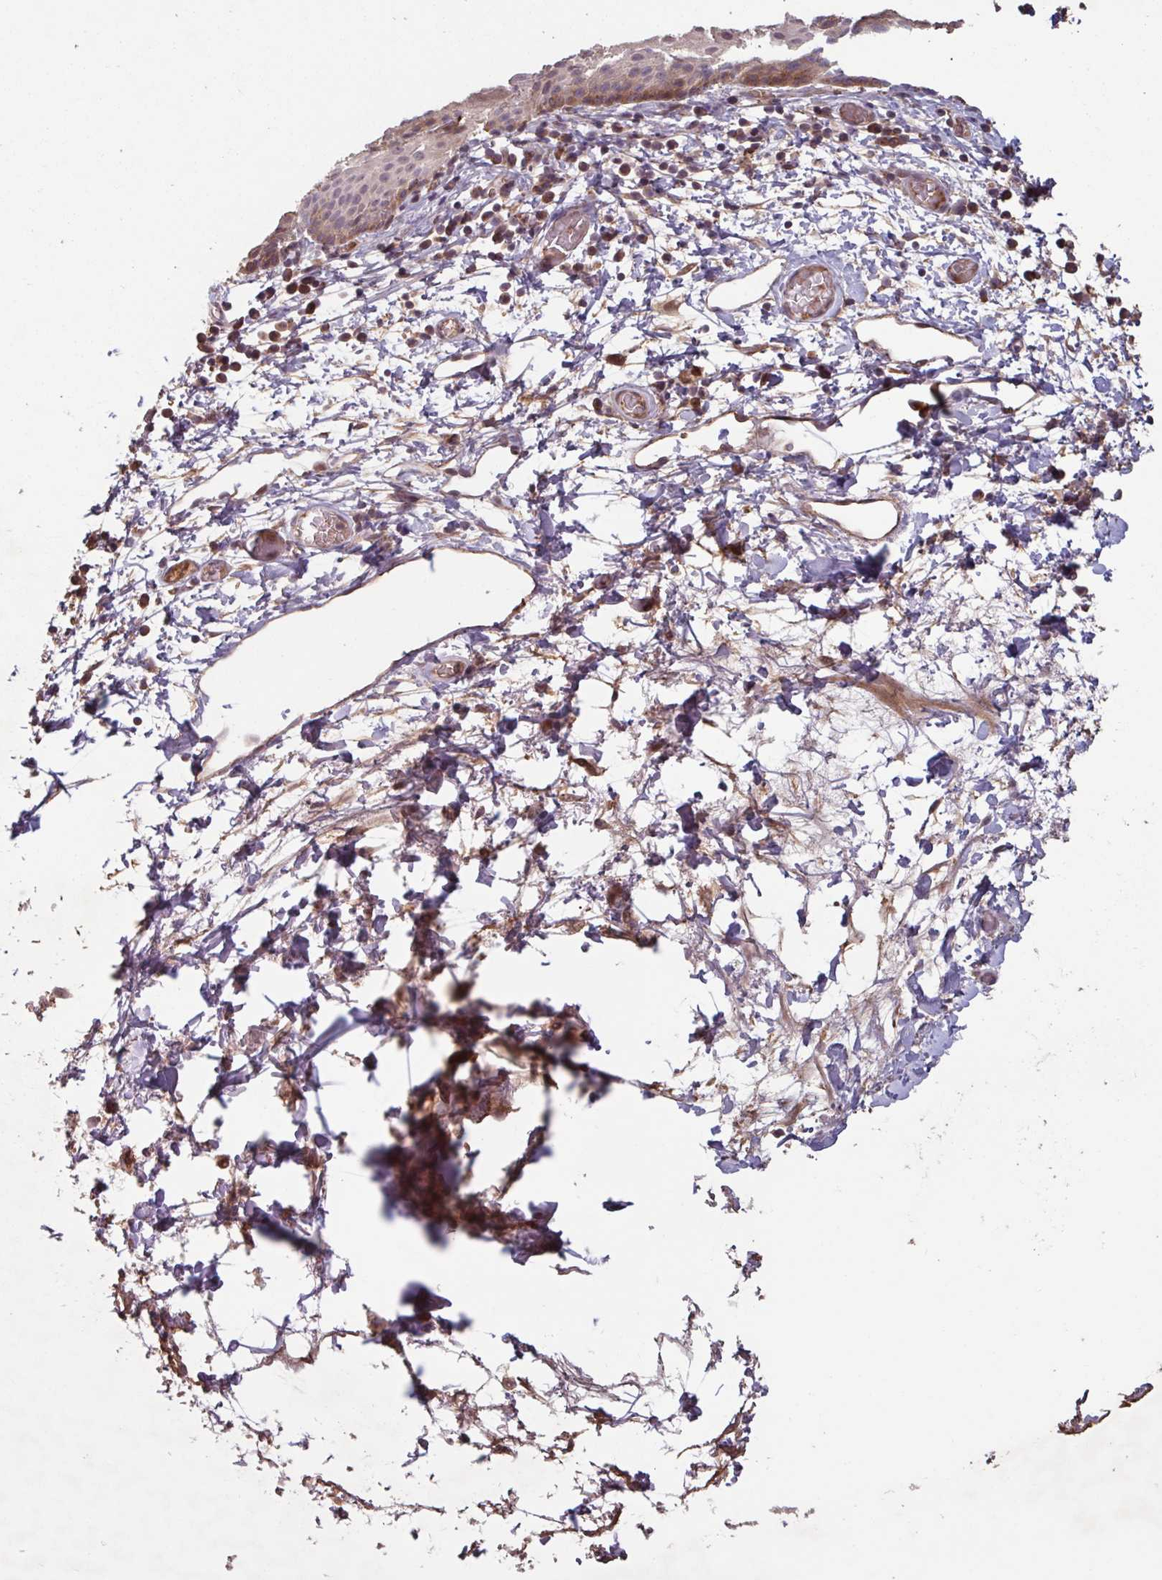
{"staining": {"intensity": "moderate", "quantity": "25%-75%", "location": "cytoplasmic/membranous,nuclear"}, "tissue": "skin", "cell_type": "Epidermal cells", "image_type": "normal", "snomed": [{"axis": "morphology", "description": "Normal tissue, NOS"}, {"axis": "morphology", "description": "Hemorrhoids"}, {"axis": "morphology", "description": "Inflammation, NOS"}, {"axis": "topography", "description": "Anal"}], "caption": "A high-resolution micrograph shows immunohistochemistry (IHC) staining of normal skin, which exhibits moderate cytoplasmic/membranous,nuclear expression in approximately 25%-75% of epidermal cells.", "gene": "TMEM88", "patient": {"sex": "male", "age": 60}}